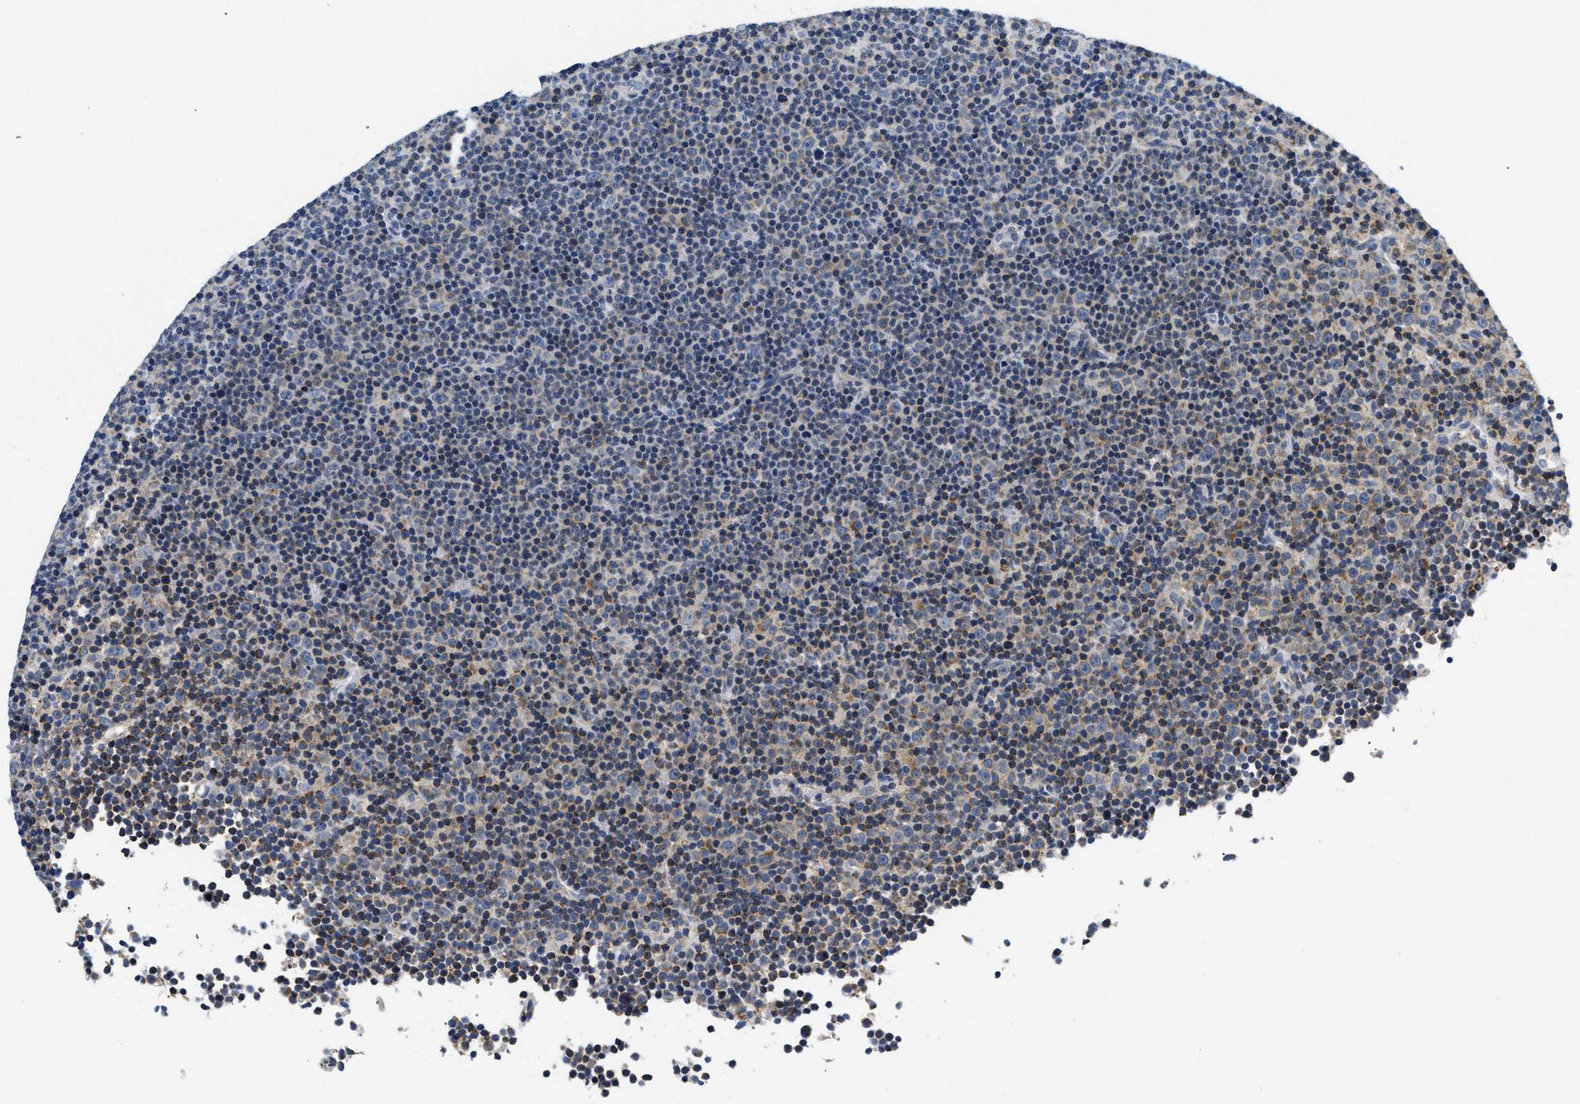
{"staining": {"intensity": "negative", "quantity": "none", "location": "none"}, "tissue": "lymphoma", "cell_type": "Tumor cells", "image_type": "cancer", "snomed": [{"axis": "morphology", "description": "Malignant lymphoma, non-Hodgkin's type, Low grade"}, {"axis": "topography", "description": "Lymph node"}], "caption": "Protein analysis of lymphoma reveals no significant staining in tumor cells.", "gene": "PDP1", "patient": {"sex": "female", "age": 67}}